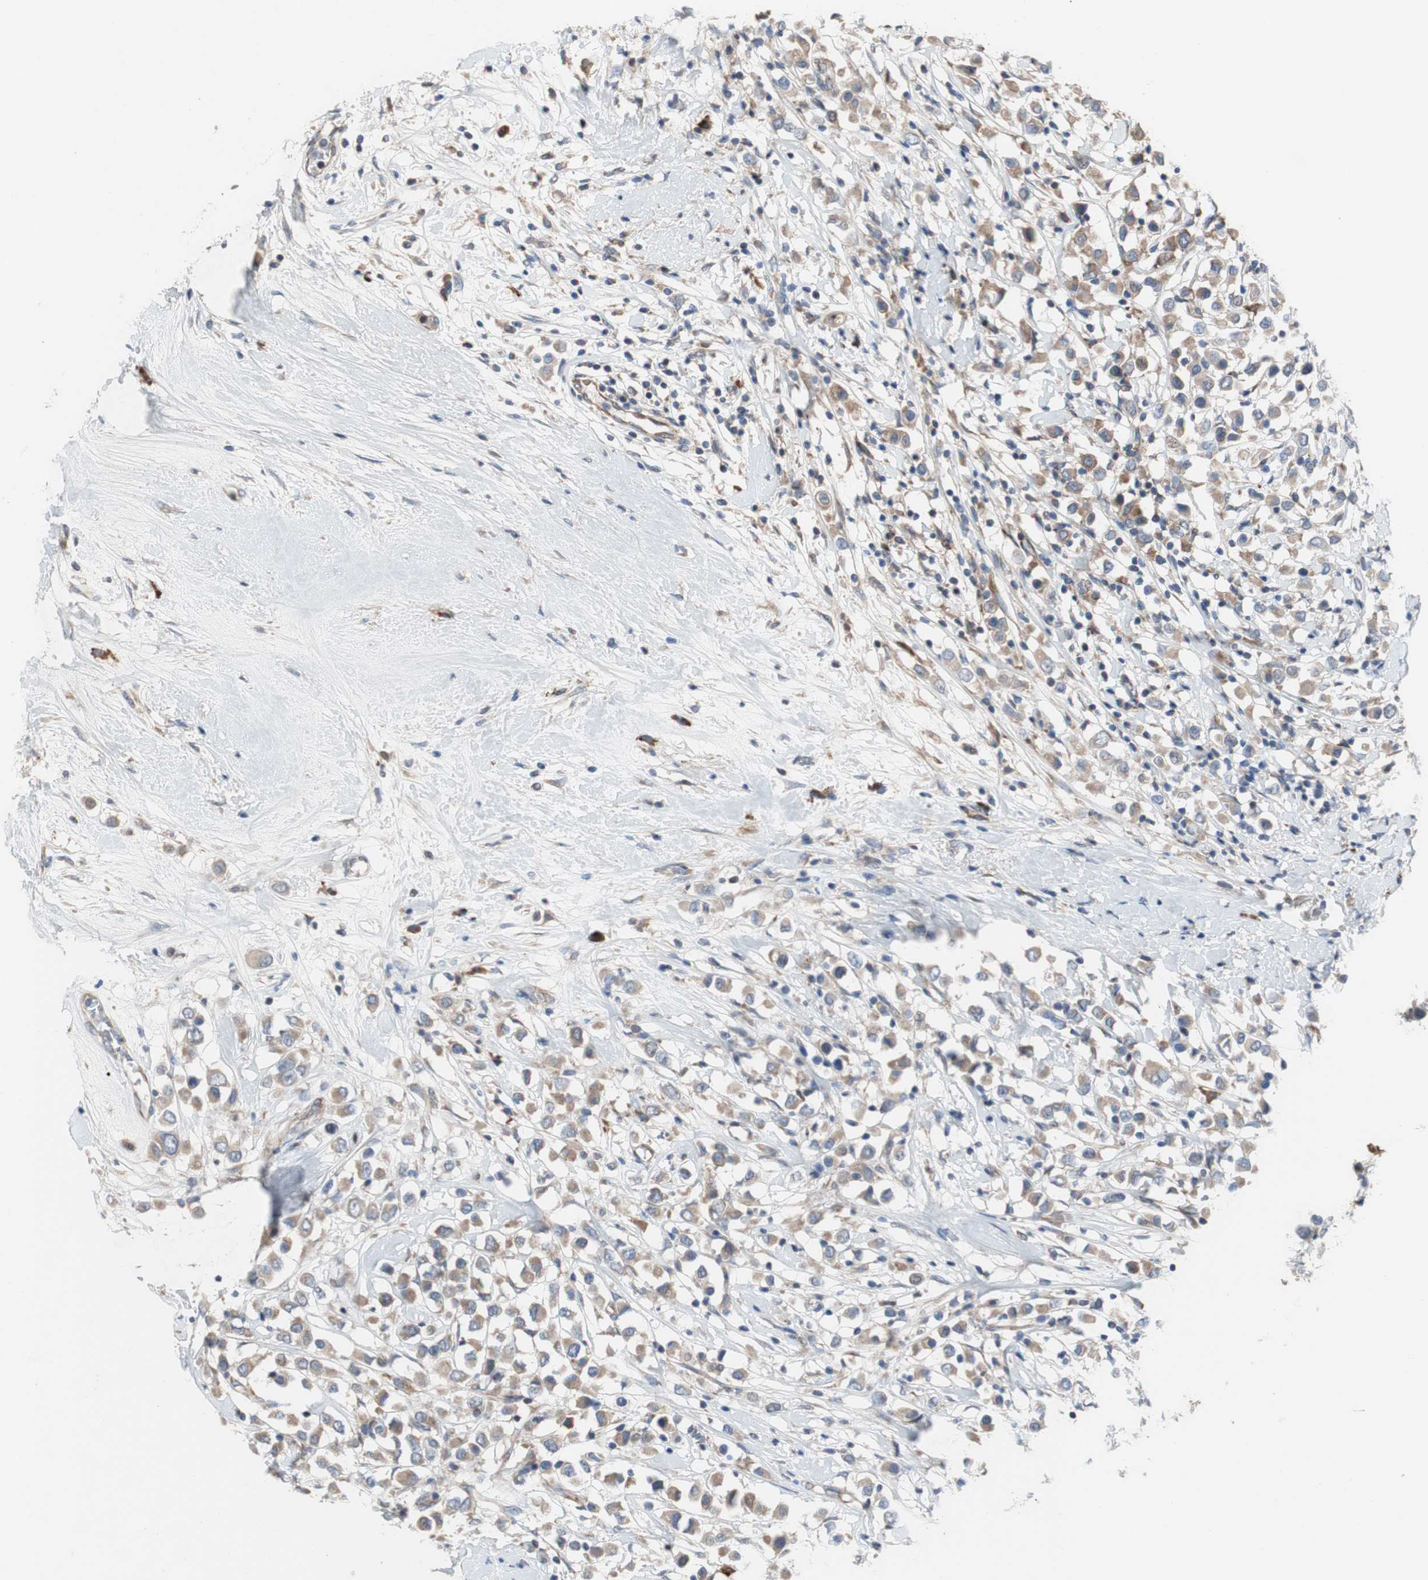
{"staining": {"intensity": "moderate", "quantity": ">75%", "location": "cytoplasmic/membranous"}, "tissue": "breast cancer", "cell_type": "Tumor cells", "image_type": "cancer", "snomed": [{"axis": "morphology", "description": "Duct carcinoma"}, {"axis": "topography", "description": "Breast"}], "caption": "Immunohistochemical staining of human breast cancer displays medium levels of moderate cytoplasmic/membranous protein expression in approximately >75% of tumor cells. The protein of interest is shown in brown color, while the nuclei are stained blue.", "gene": "TTC14", "patient": {"sex": "female", "age": 61}}